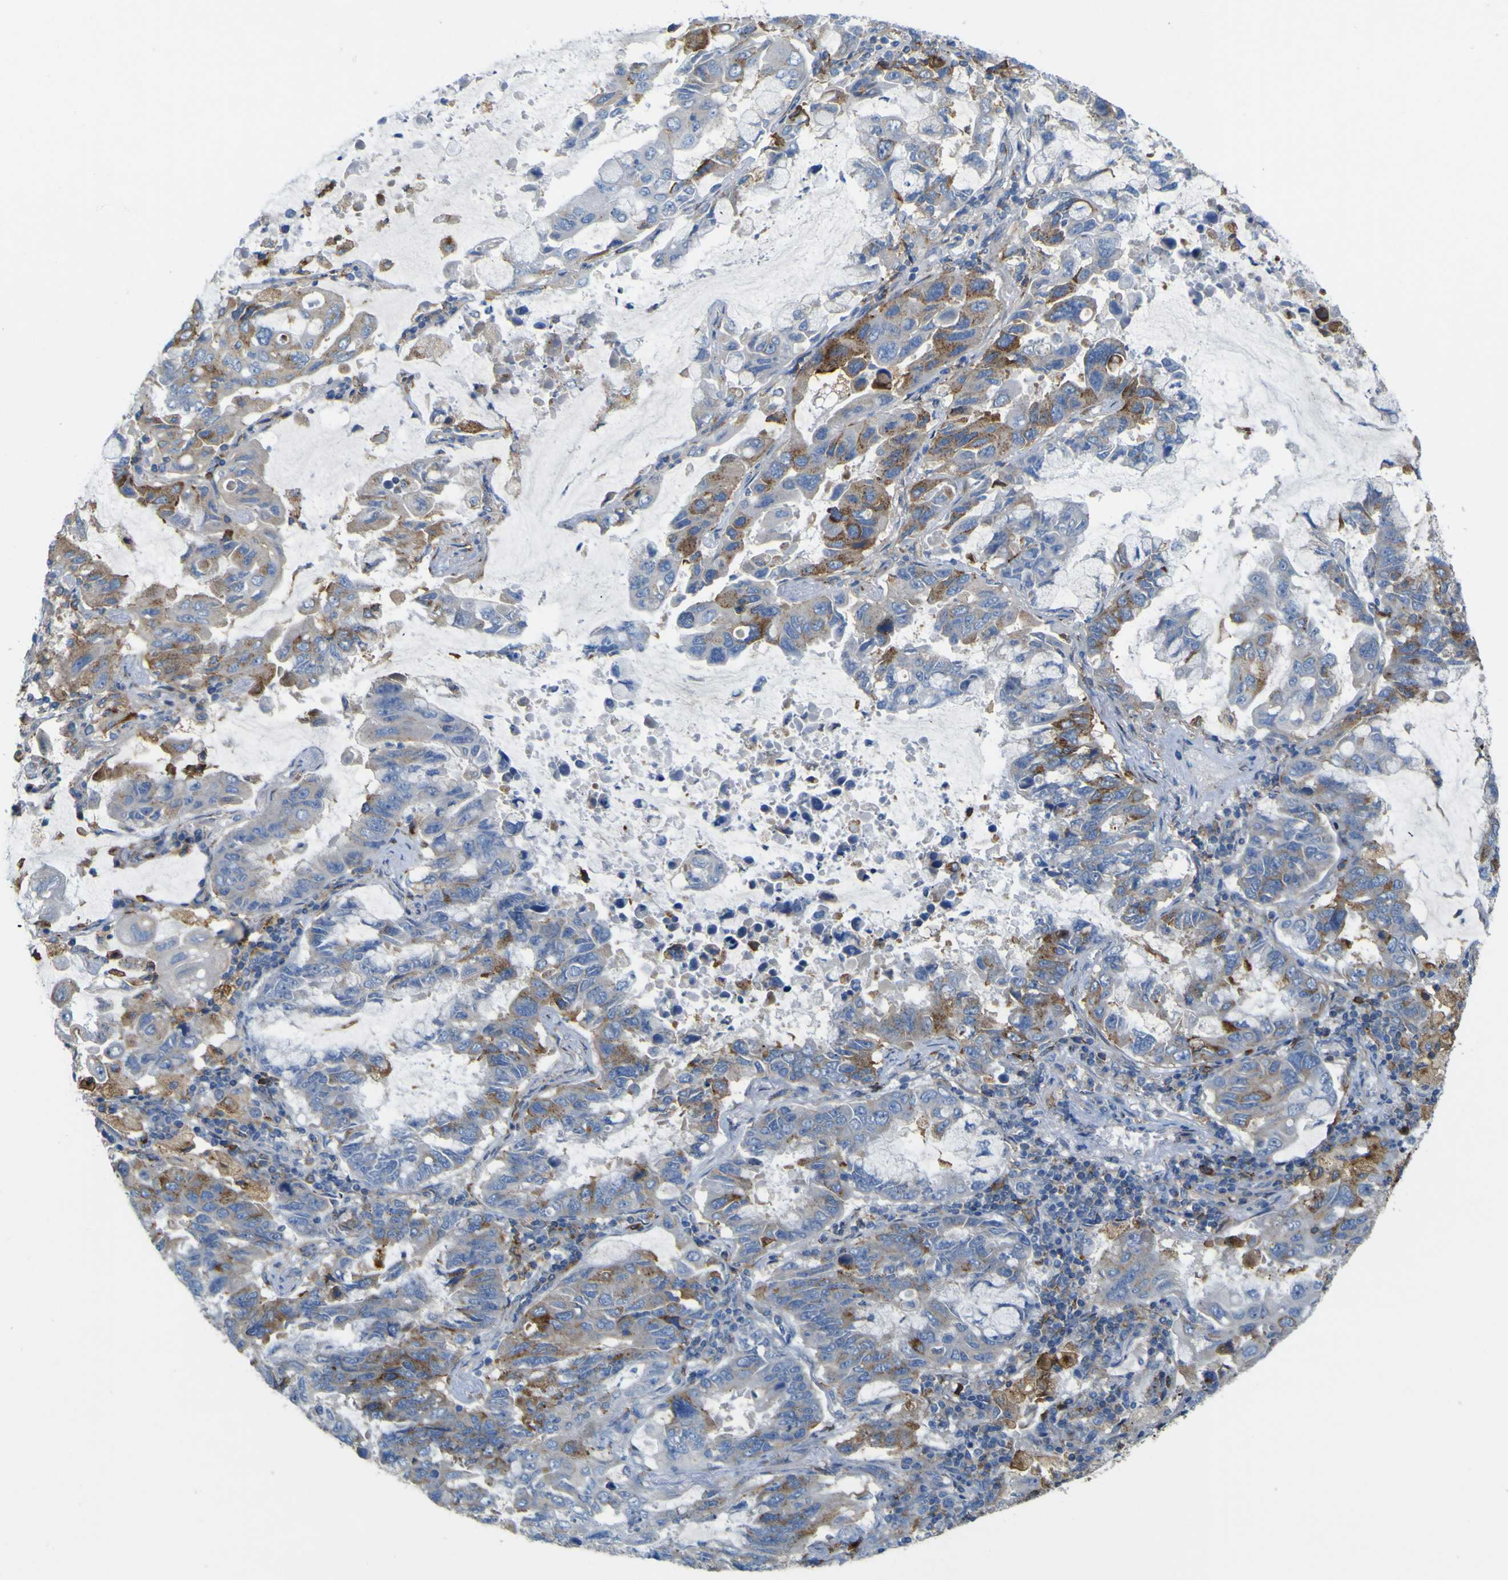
{"staining": {"intensity": "moderate", "quantity": "<25%", "location": "cytoplasmic/membranous"}, "tissue": "lung cancer", "cell_type": "Tumor cells", "image_type": "cancer", "snomed": [{"axis": "morphology", "description": "Adenocarcinoma, NOS"}, {"axis": "topography", "description": "Lung"}], "caption": "IHC (DAB) staining of lung cancer (adenocarcinoma) displays moderate cytoplasmic/membranous protein staining in approximately <25% of tumor cells.", "gene": "IGF2R", "patient": {"sex": "male", "age": 64}}